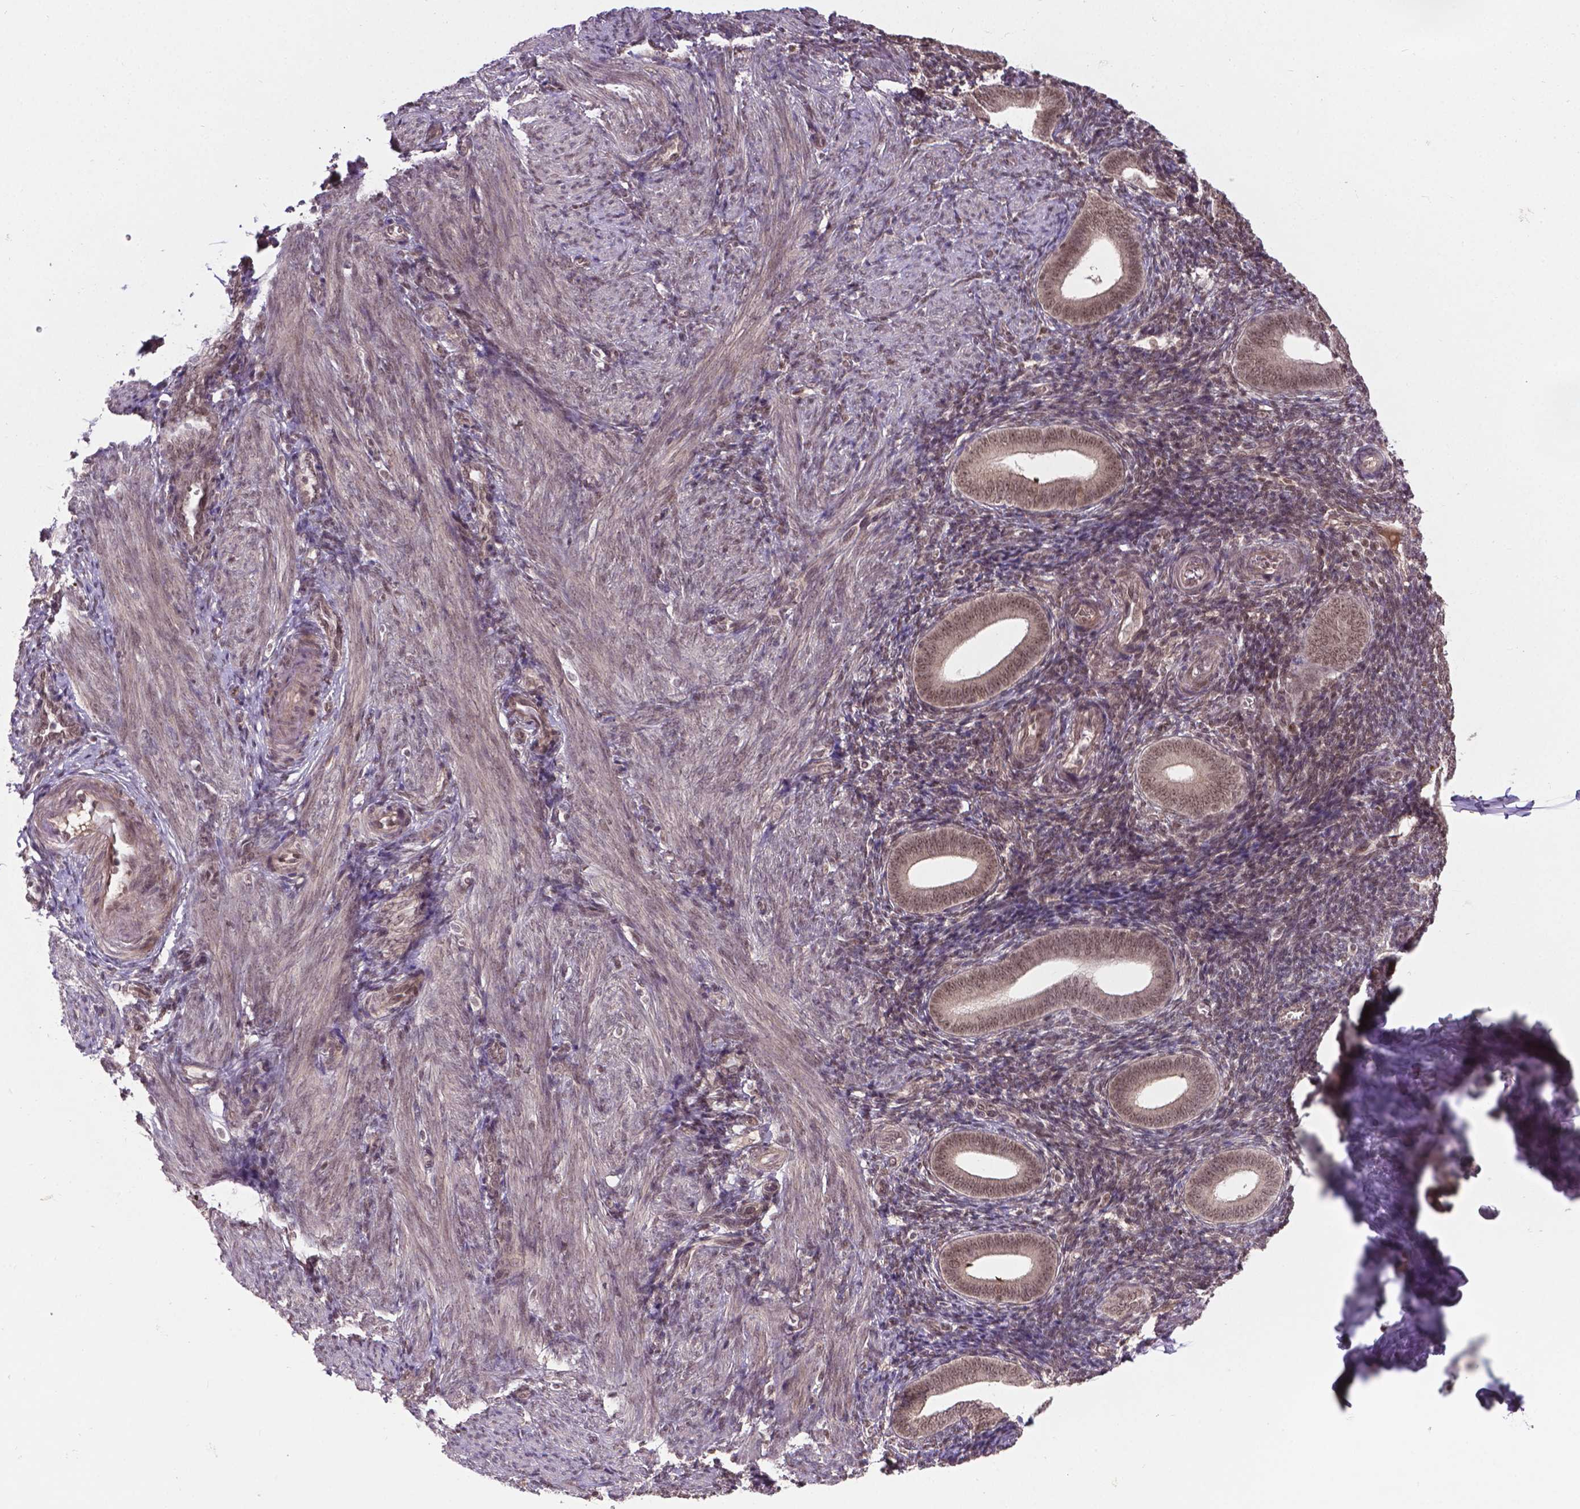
{"staining": {"intensity": "weak", "quantity": "<25%", "location": "nuclear"}, "tissue": "endometrium", "cell_type": "Cells in endometrial stroma", "image_type": "normal", "snomed": [{"axis": "morphology", "description": "Normal tissue, NOS"}, {"axis": "topography", "description": "Endometrium"}], "caption": "Immunohistochemical staining of benign human endometrium exhibits no significant staining in cells in endometrial stroma. Nuclei are stained in blue.", "gene": "ANKRD54", "patient": {"sex": "female", "age": 25}}